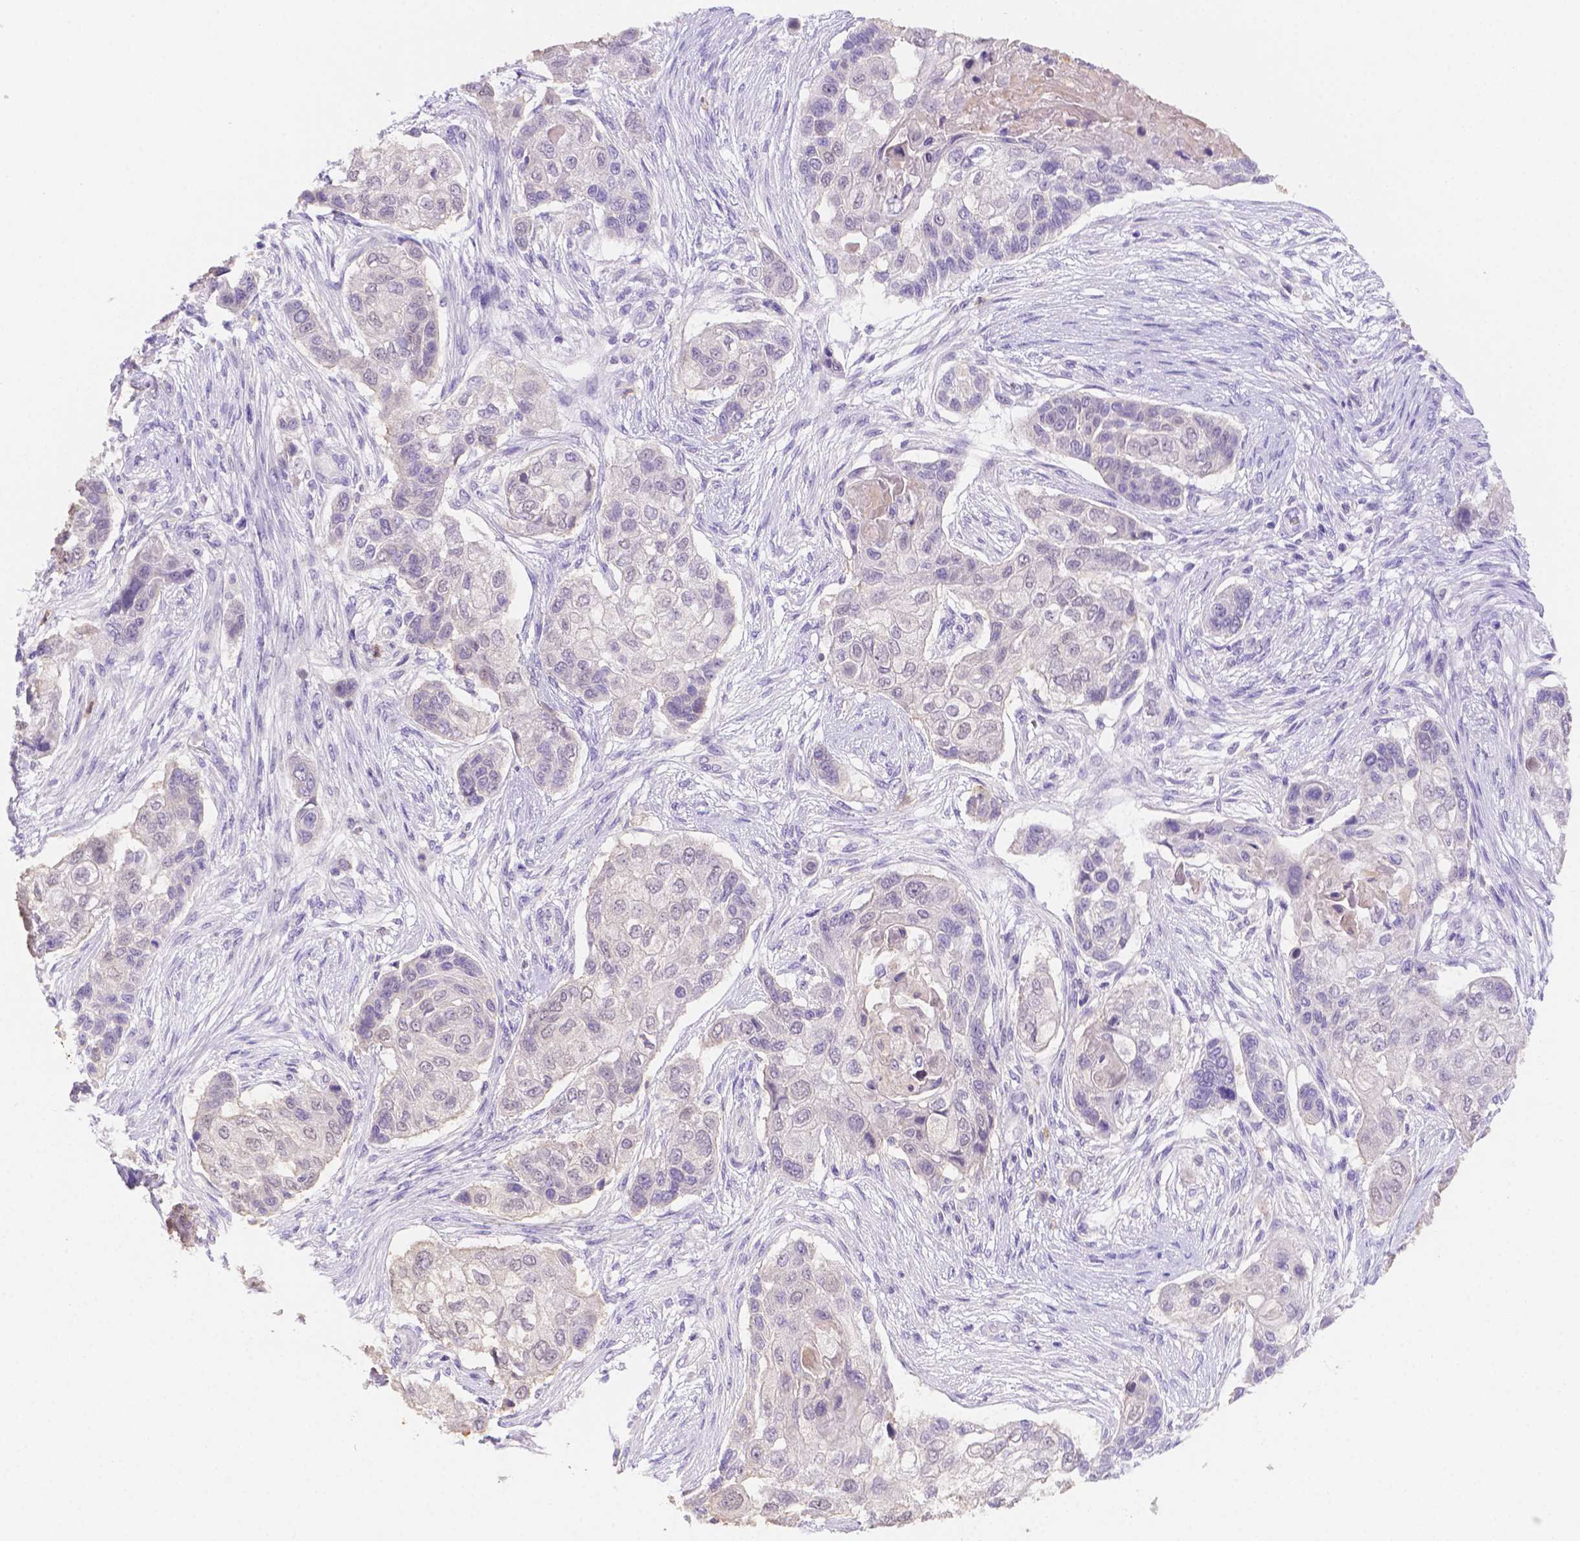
{"staining": {"intensity": "negative", "quantity": "none", "location": "none"}, "tissue": "lung cancer", "cell_type": "Tumor cells", "image_type": "cancer", "snomed": [{"axis": "morphology", "description": "Squamous cell carcinoma, NOS"}, {"axis": "topography", "description": "Lung"}], "caption": "Immunohistochemical staining of squamous cell carcinoma (lung) reveals no significant positivity in tumor cells.", "gene": "NXPE2", "patient": {"sex": "male", "age": 69}}